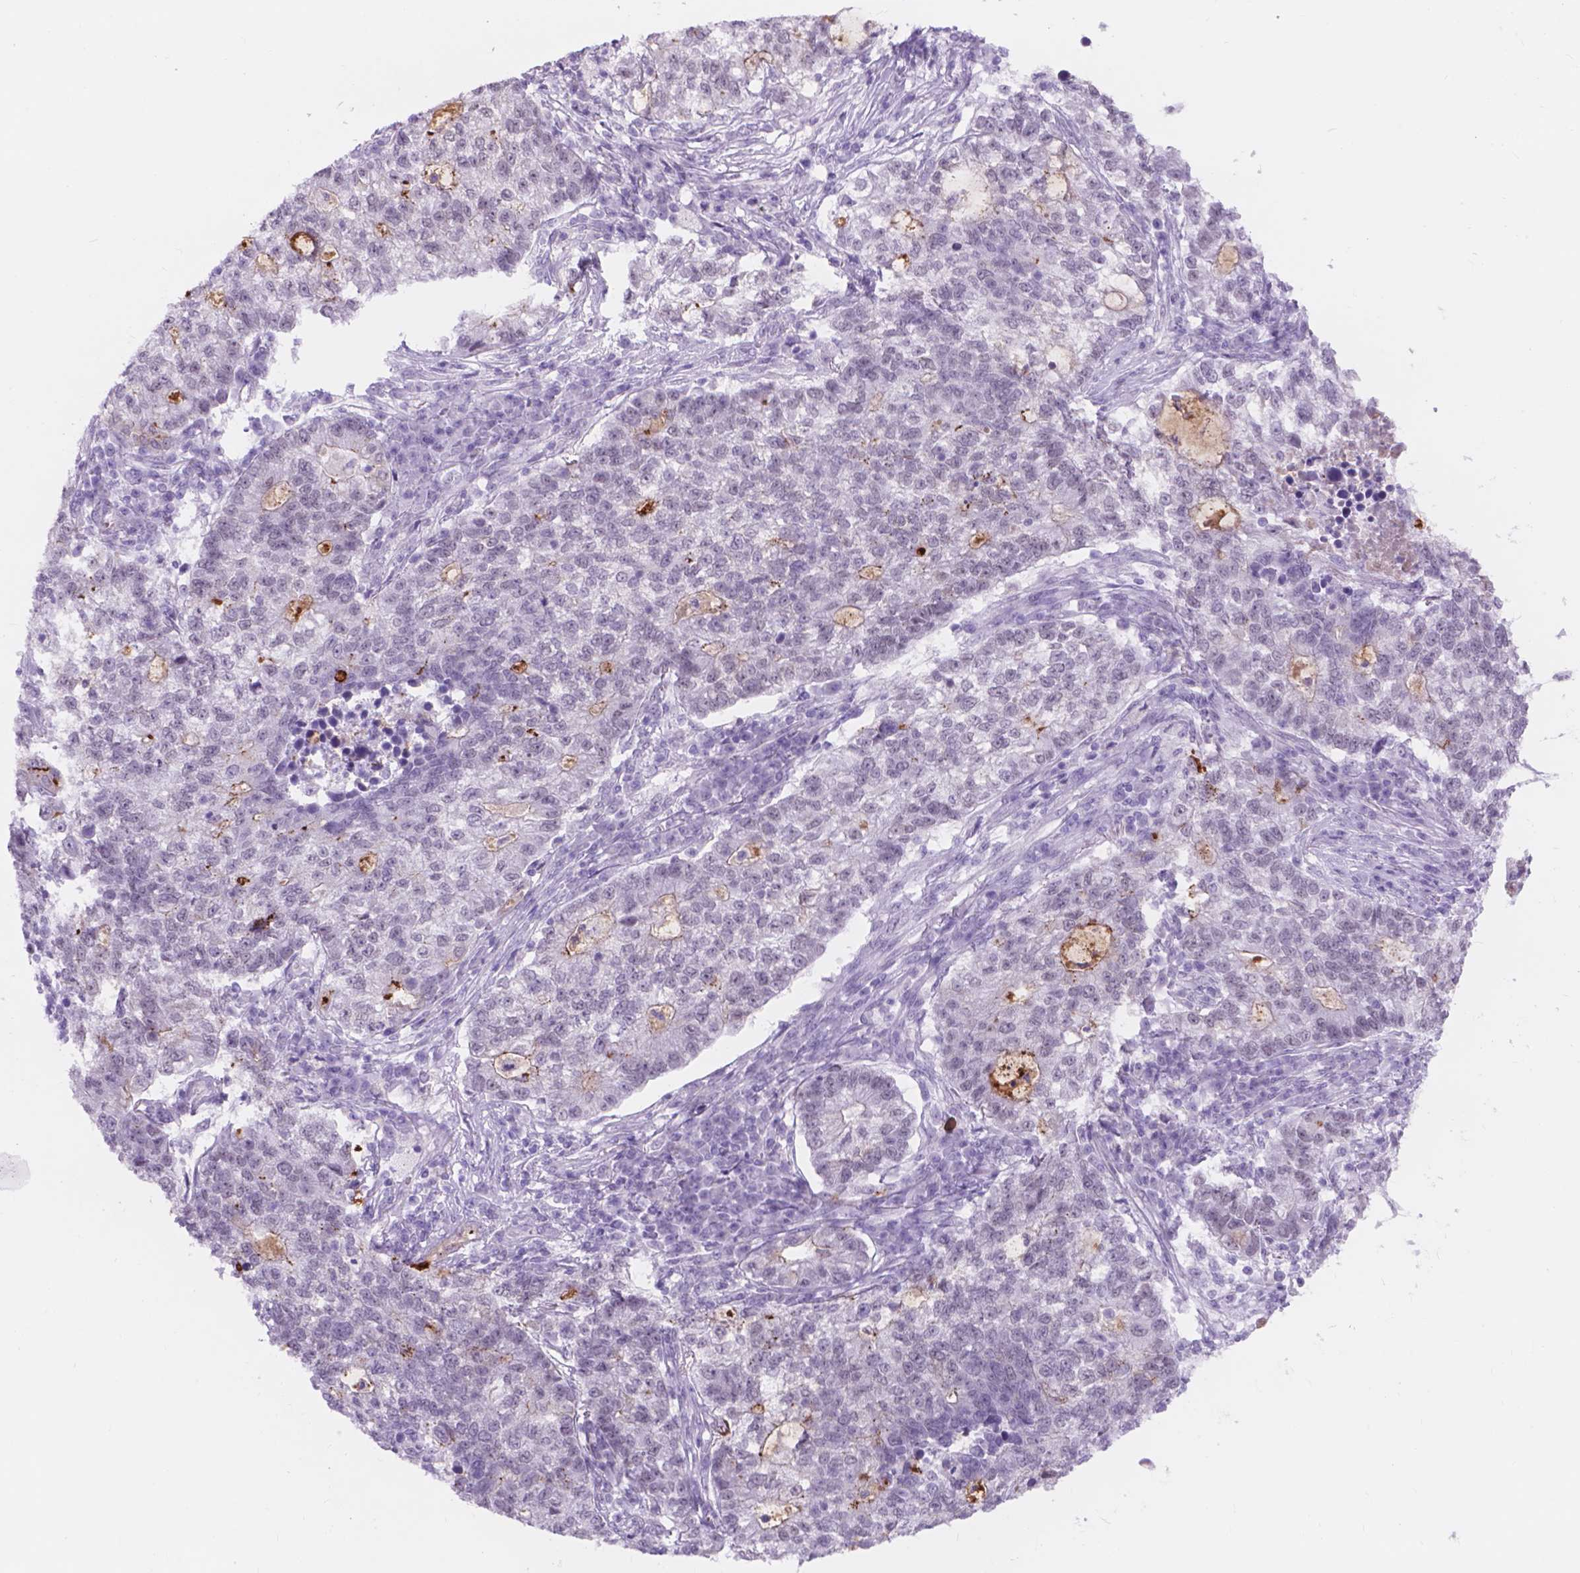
{"staining": {"intensity": "negative", "quantity": "none", "location": "none"}, "tissue": "lung cancer", "cell_type": "Tumor cells", "image_type": "cancer", "snomed": [{"axis": "morphology", "description": "Adenocarcinoma, NOS"}, {"axis": "topography", "description": "Lung"}], "caption": "This micrograph is of lung cancer stained with IHC to label a protein in brown with the nuclei are counter-stained blue. There is no staining in tumor cells.", "gene": "DCC", "patient": {"sex": "male", "age": 57}}